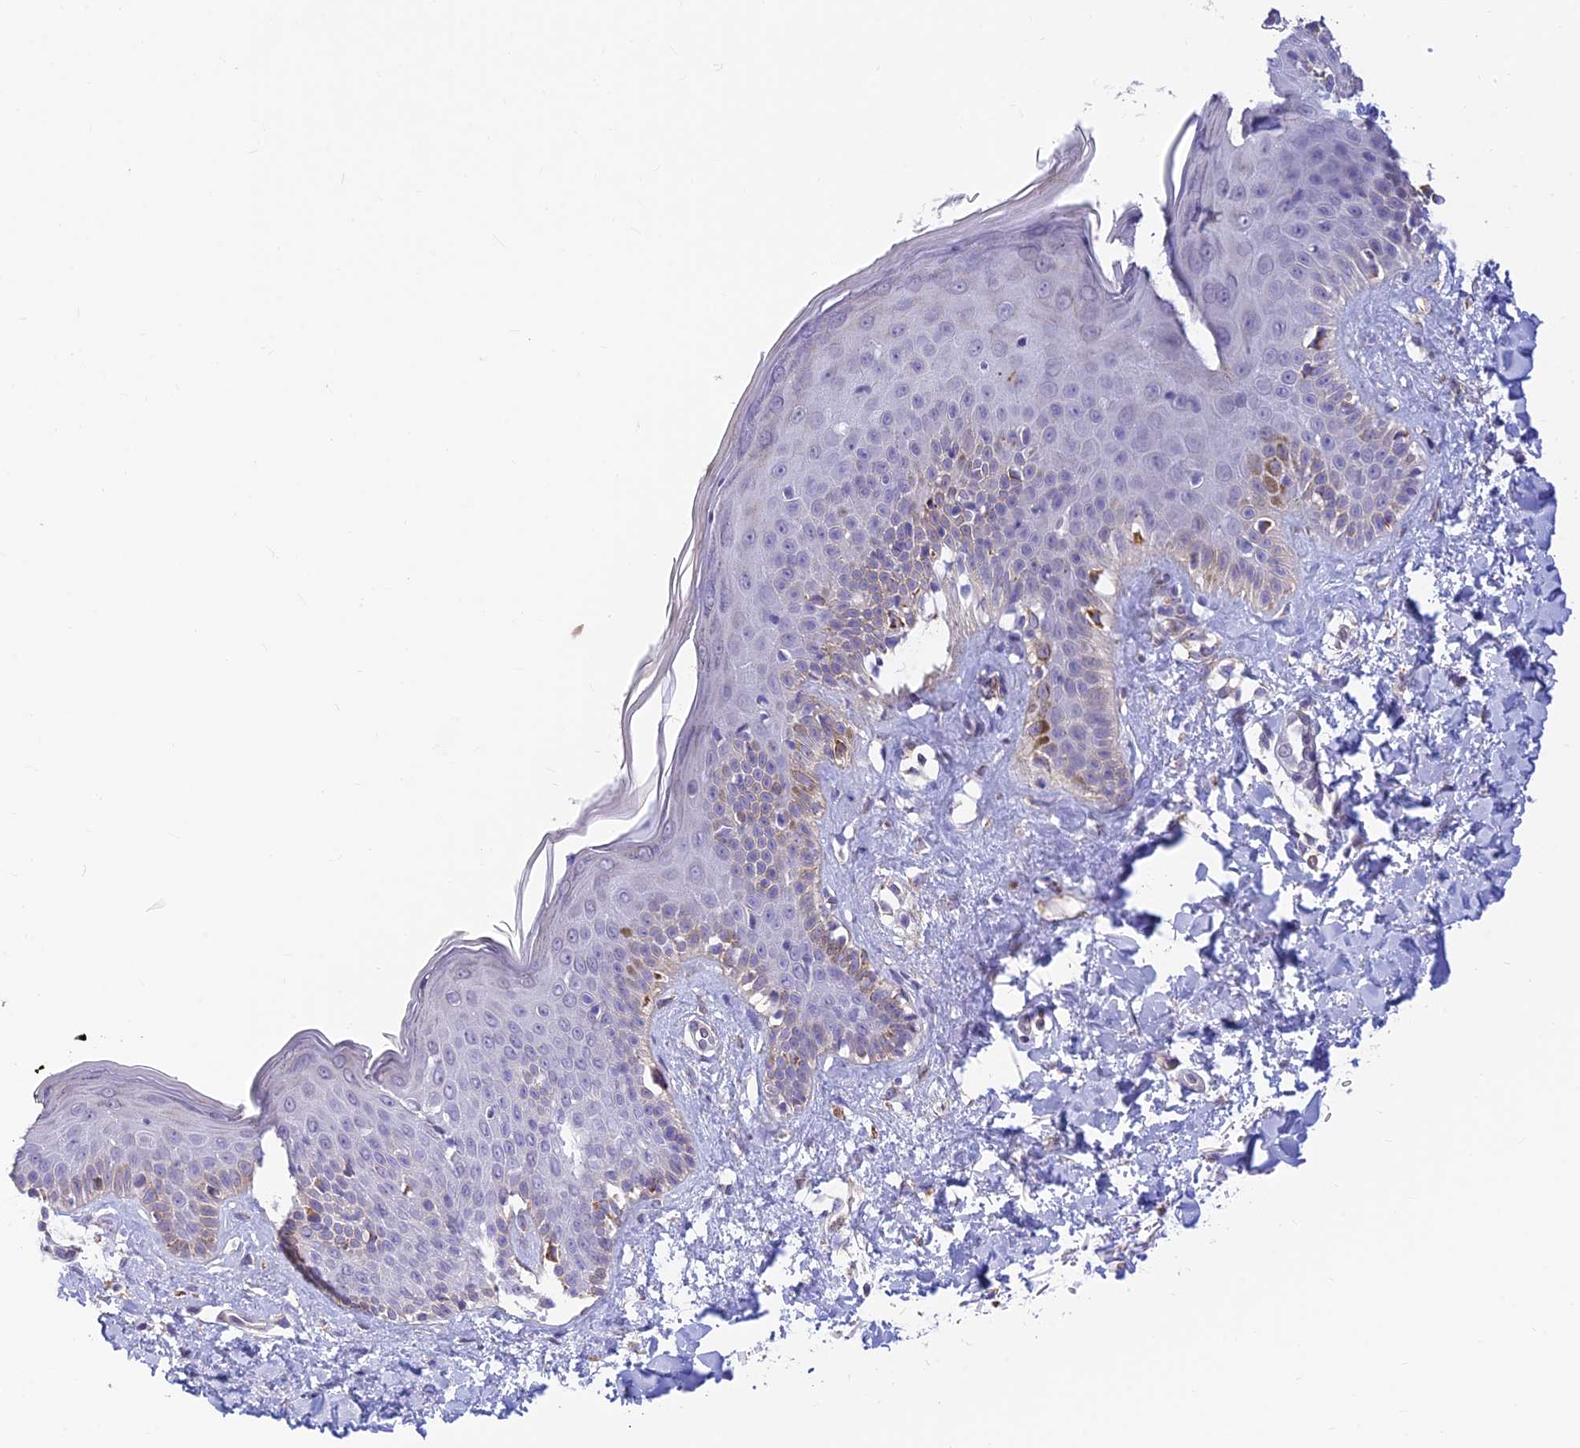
{"staining": {"intensity": "negative", "quantity": "none", "location": "none"}, "tissue": "skin", "cell_type": "Fibroblasts", "image_type": "normal", "snomed": [{"axis": "morphology", "description": "Normal tissue, NOS"}, {"axis": "topography", "description": "Skin"}], "caption": "A high-resolution photomicrograph shows IHC staining of unremarkable skin, which displays no significant expression in fibroblasts.", "gene": "ALDH1L2", "patient": {"sex": "female", "age": 58}}